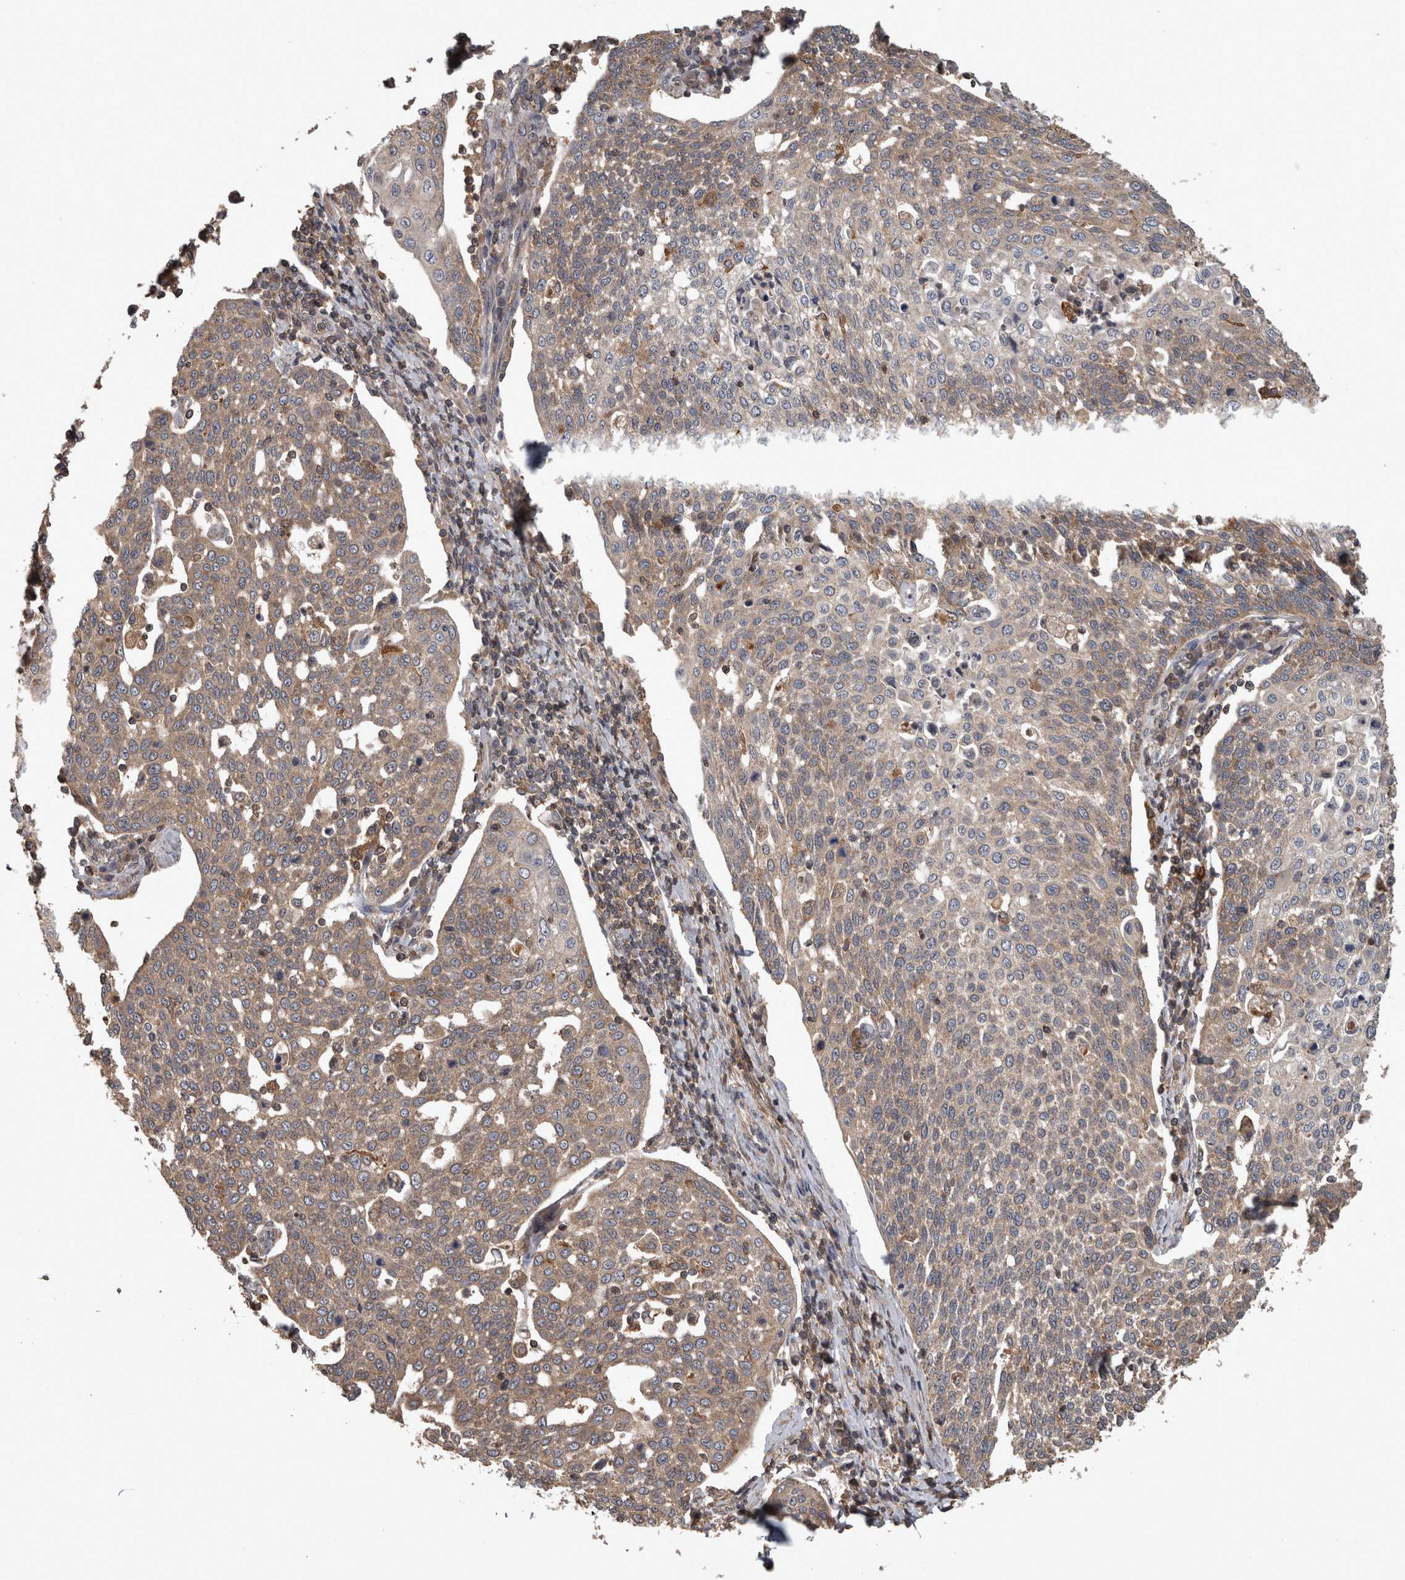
{"staining": {"intensity": "moderate", "quantity": ">75%", "location": "cytoplasmic/membranous"}, "tissue": "cervical cancer", "cell_type": "Tumor cells", "image_type": "cancer", "snomed": [{"axis": "morphology", "description": "Squamous cell carcinoma, NOS"}, {"axis": "topography", "description": "Cervix"}], "caption": "A medium amount of moderate cytoplasmic/membranous staining is present in approximately >75% of tumor cells in squamous cell carcinoma (cervical) tissue.", "gene": "TRMT61B", "patient": {"sex": "female", "age": 34}}